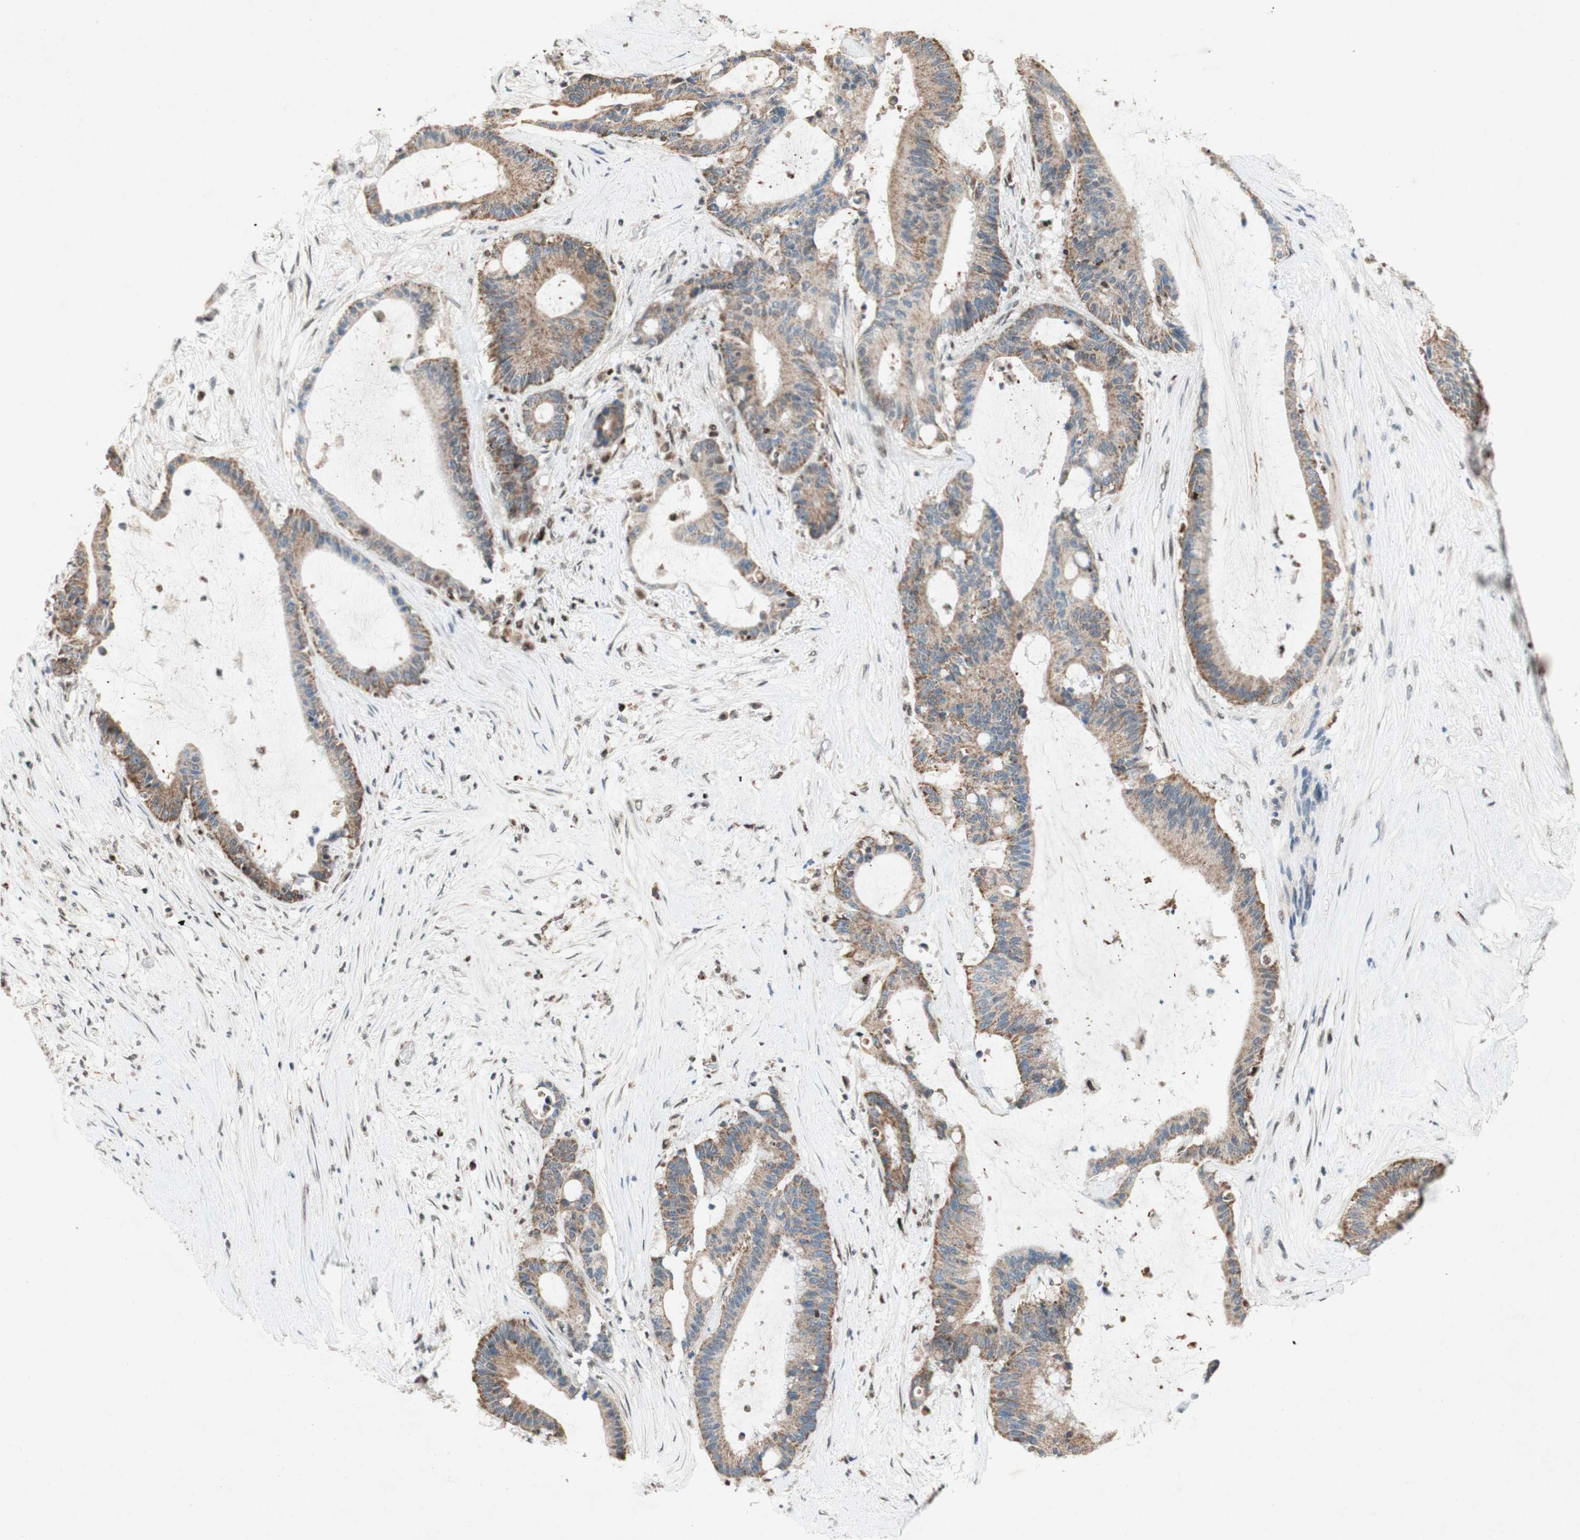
{"staining": {"intensity": "weak", "quantity": ">75%", "location": "cytoplasmic/membranous"}, "tissue": "liver cancer", "cell_type": "Tumor cells", "image_type": "cancer", "snomed": [{"axis": "morphology", "description": "Cholangiocarcinoma"}, {"axis": "topography", "description": "Liver"}], "caption": "Immunohistochemistry (IHC) of liver cholangiocarcinoma reveals low levels of weak cytoplasmic/membranous expression in approximately >75% of tumor cells. (DAB = brown stain, brightfield microscopy at high magnification).", "gene": "DNMT3A", "patient": {"sex": "female", "age": 73}}